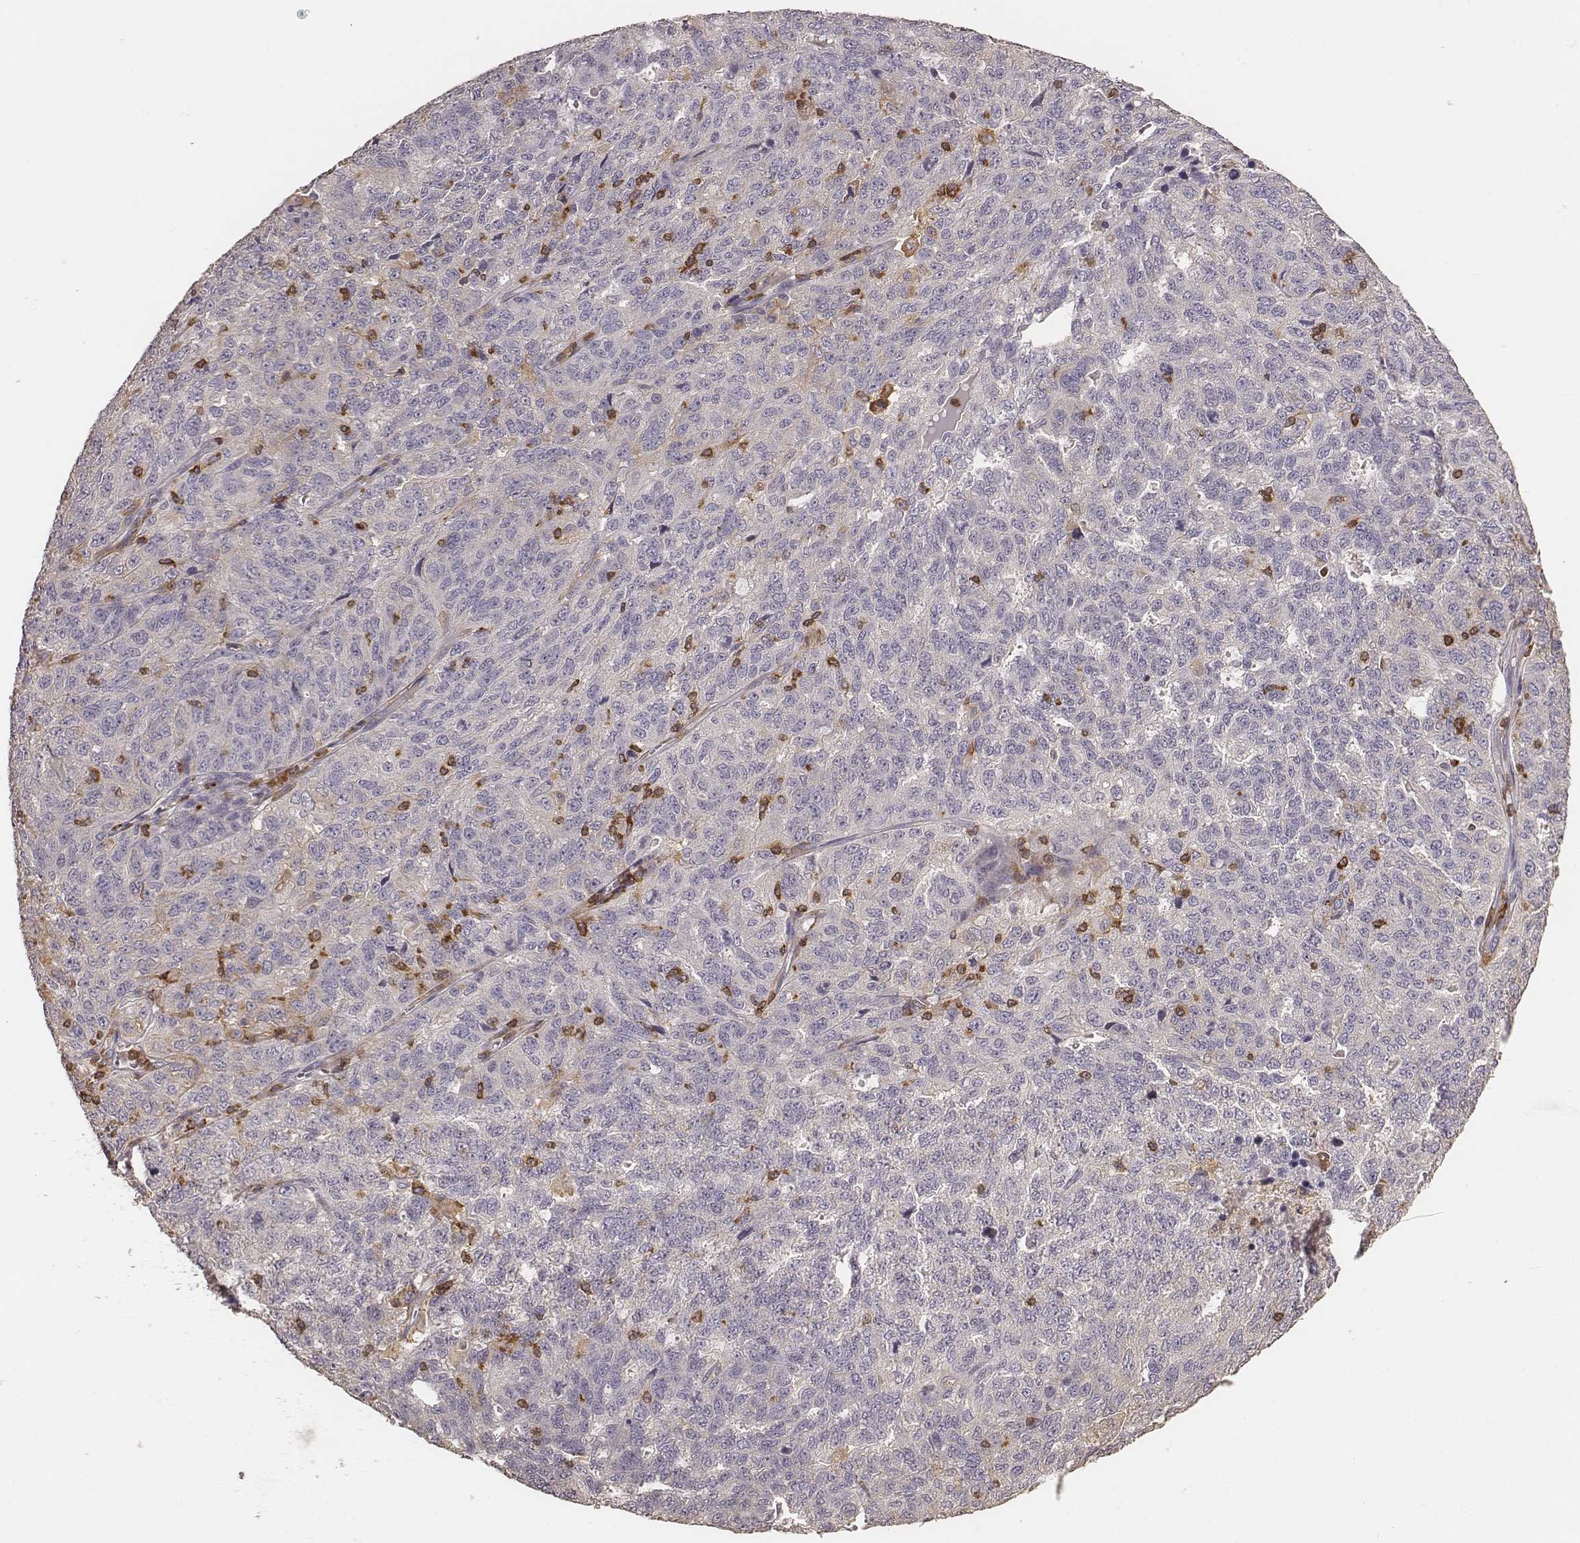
{"staining": {"intensity": "negative", "quantity": "none", "location": "none"}, "tissue": "ovarian cancer", "cell_type": "Tumor cells", "image_type": "cancer", "snomed": [{"axis": "morphology", "description": "Cystadenocarcinoma, serous, NOS"}, {"axis": "topography", "description": "Ovary"}], "caption": "Immunohistochemistry micrograph of human ovarian serous cystadenocarcinoma stained for a protein (brown), which displays no expression in tumor cells. Brightfield microscopy of immunohistochemistry stained with DAB (brown) and hematoxylin (blue), captured at high magnification.", "gene": "PILRA", "patient": {"sex": "female", "age": 71}}